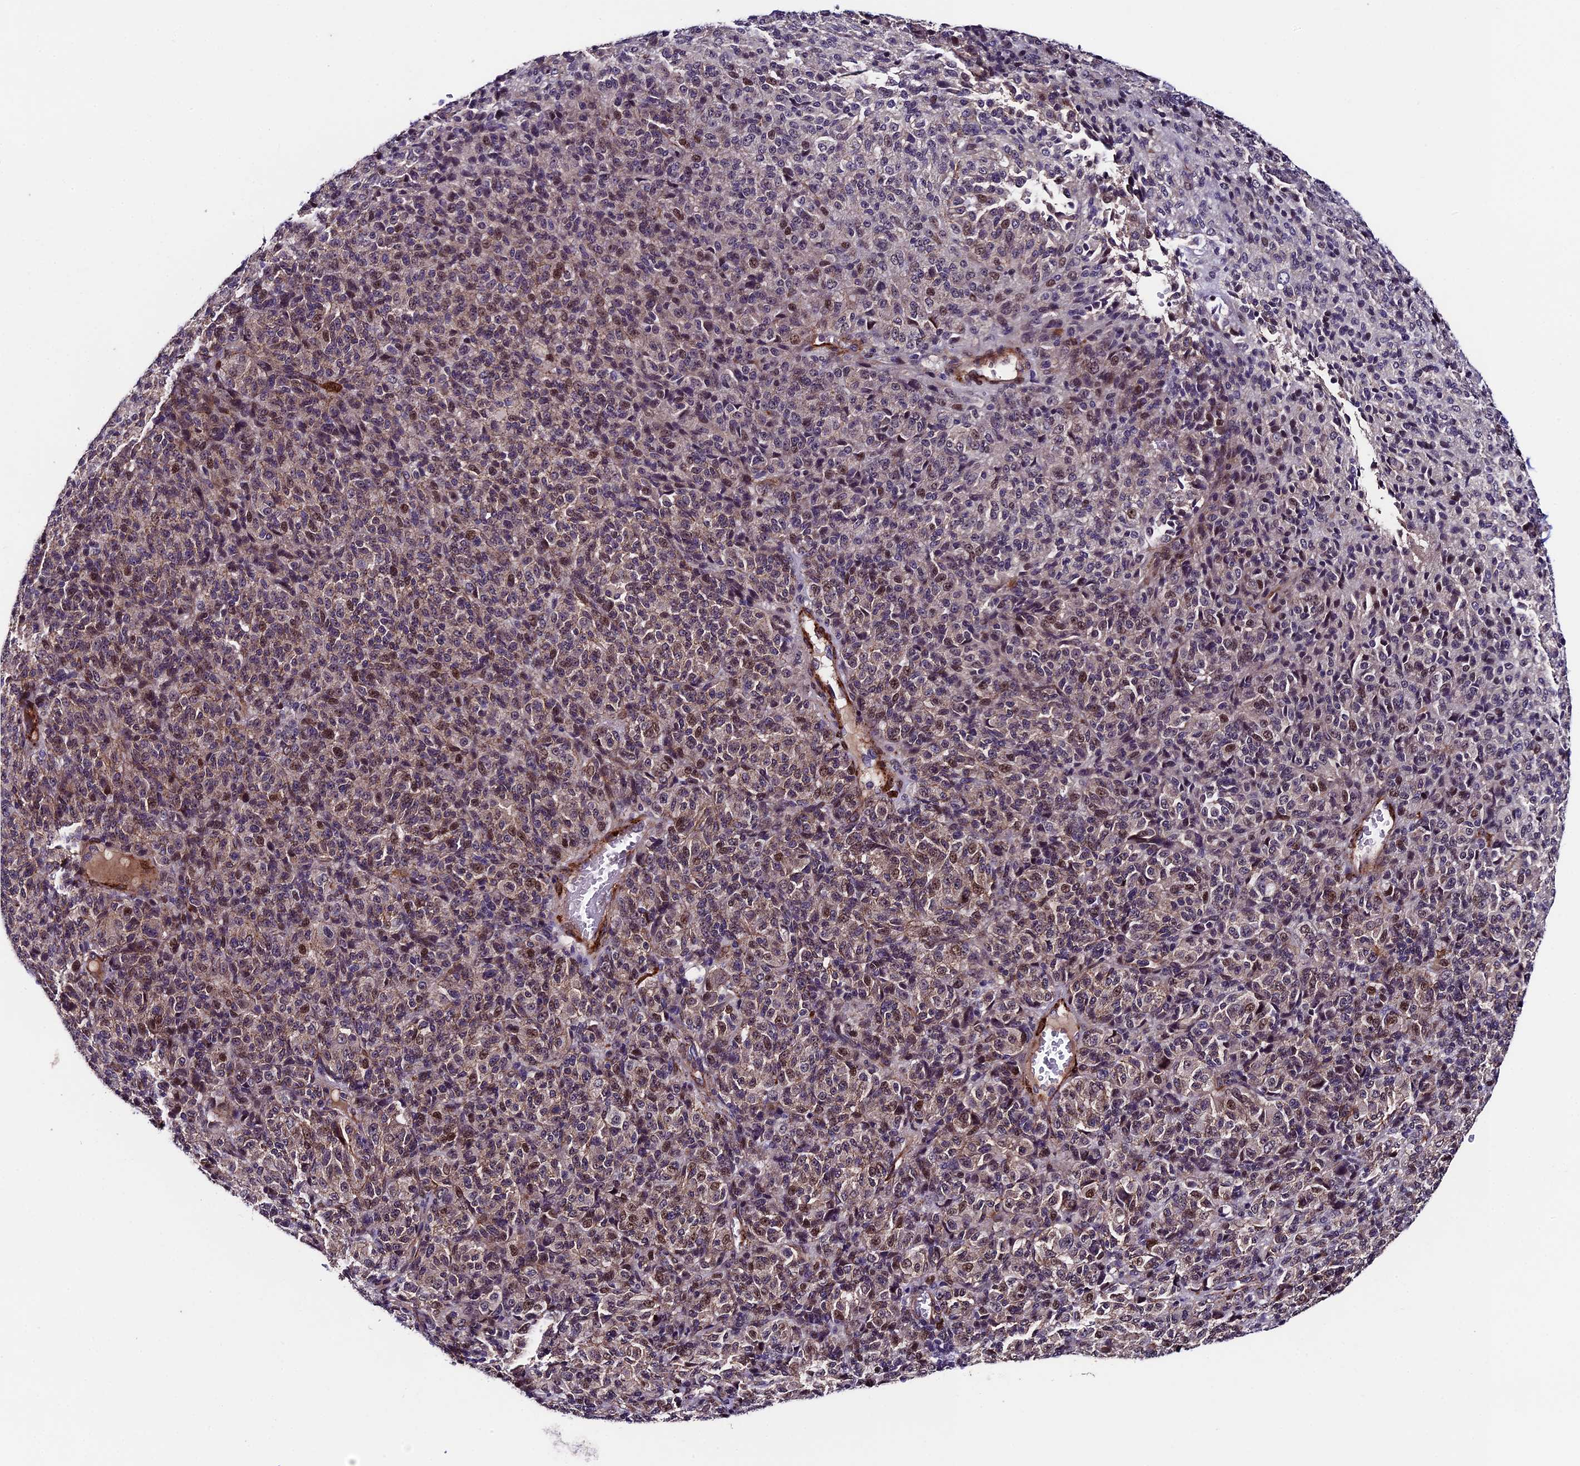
{"staining": {"intensity": "moderate", "quantity": "<25%", "location": "nuclear"}, "tissue": "melanoma", "cell_type": "Tumor cells", "image_type": "cancer", "snomed": [{"axis": "morphology", "description": "Malignant melanoma, Metastatic site"}, {"axis": "topography", "description": "Brain"}], "caption": "High-magnification brightfield microscopy of melanoma stained with DAB (brown) and counterstained with hematoxylin (blue). tumor cells exhibit moderate nuclear expression is identified in approximately<25% of cells. Using DAB (3,3'-diaminobenzidine) (brown) and hematoxylin (blue) stains, captured at high magnification using brightfield microscopy.", "gene": "SIPA1L3", "patient": {"sex": "female", "age": 56}}